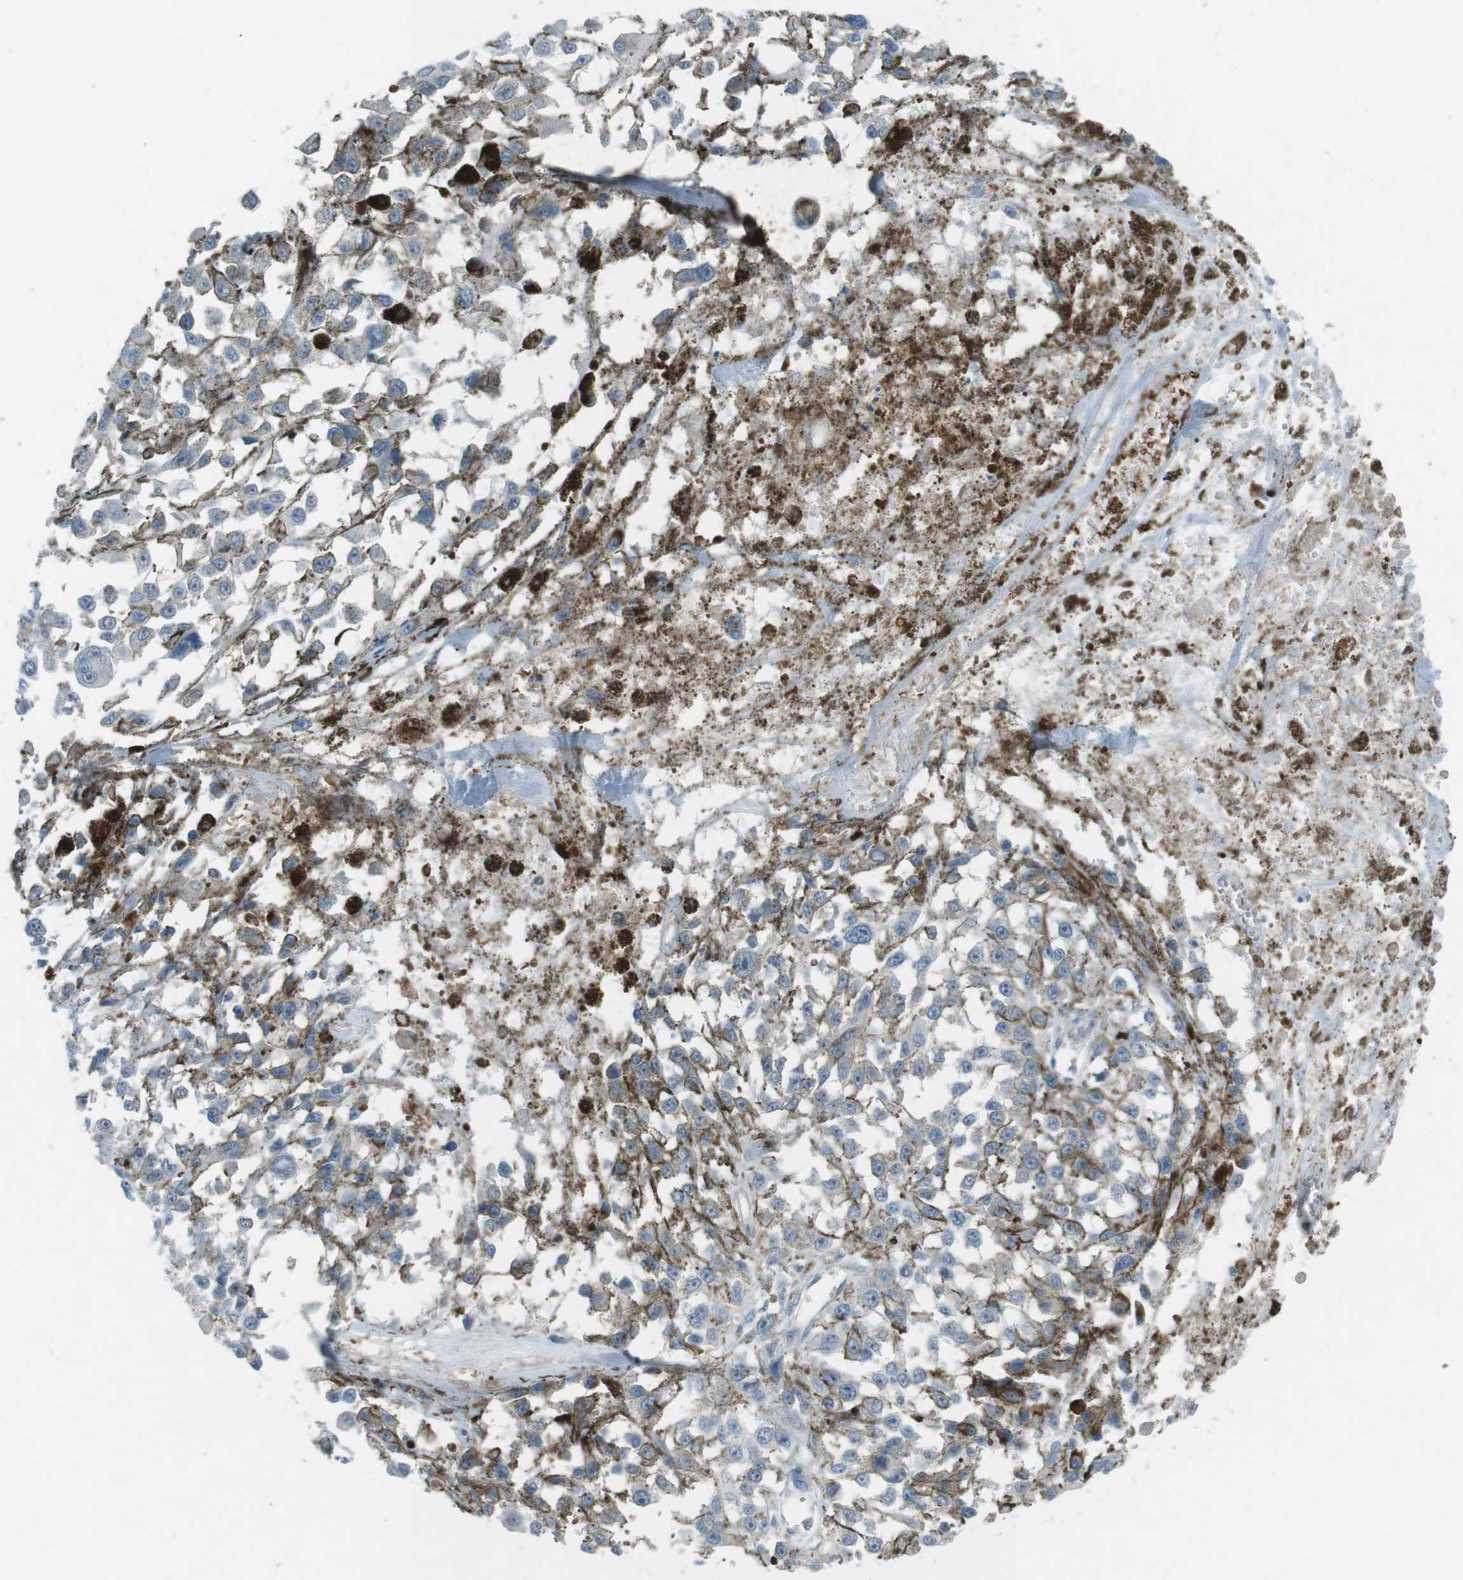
{"staining": {"intensity": "negative", "quantity": "none", "location": "none"}, "tissue": "melanoma", "cell_type": "Tumor cells", "image_type": "cancer", "snomed": [{"axis": "morphology", "description": "Malignant melanoma, Metastatic site"}, {"axis": "topography", "description": "Lymph node"}], "caption": "Tumor cells are negative for protein expression in human melanoma.", "gene": "SPTA1", "patient": {"sex": "male", "age": 59}}